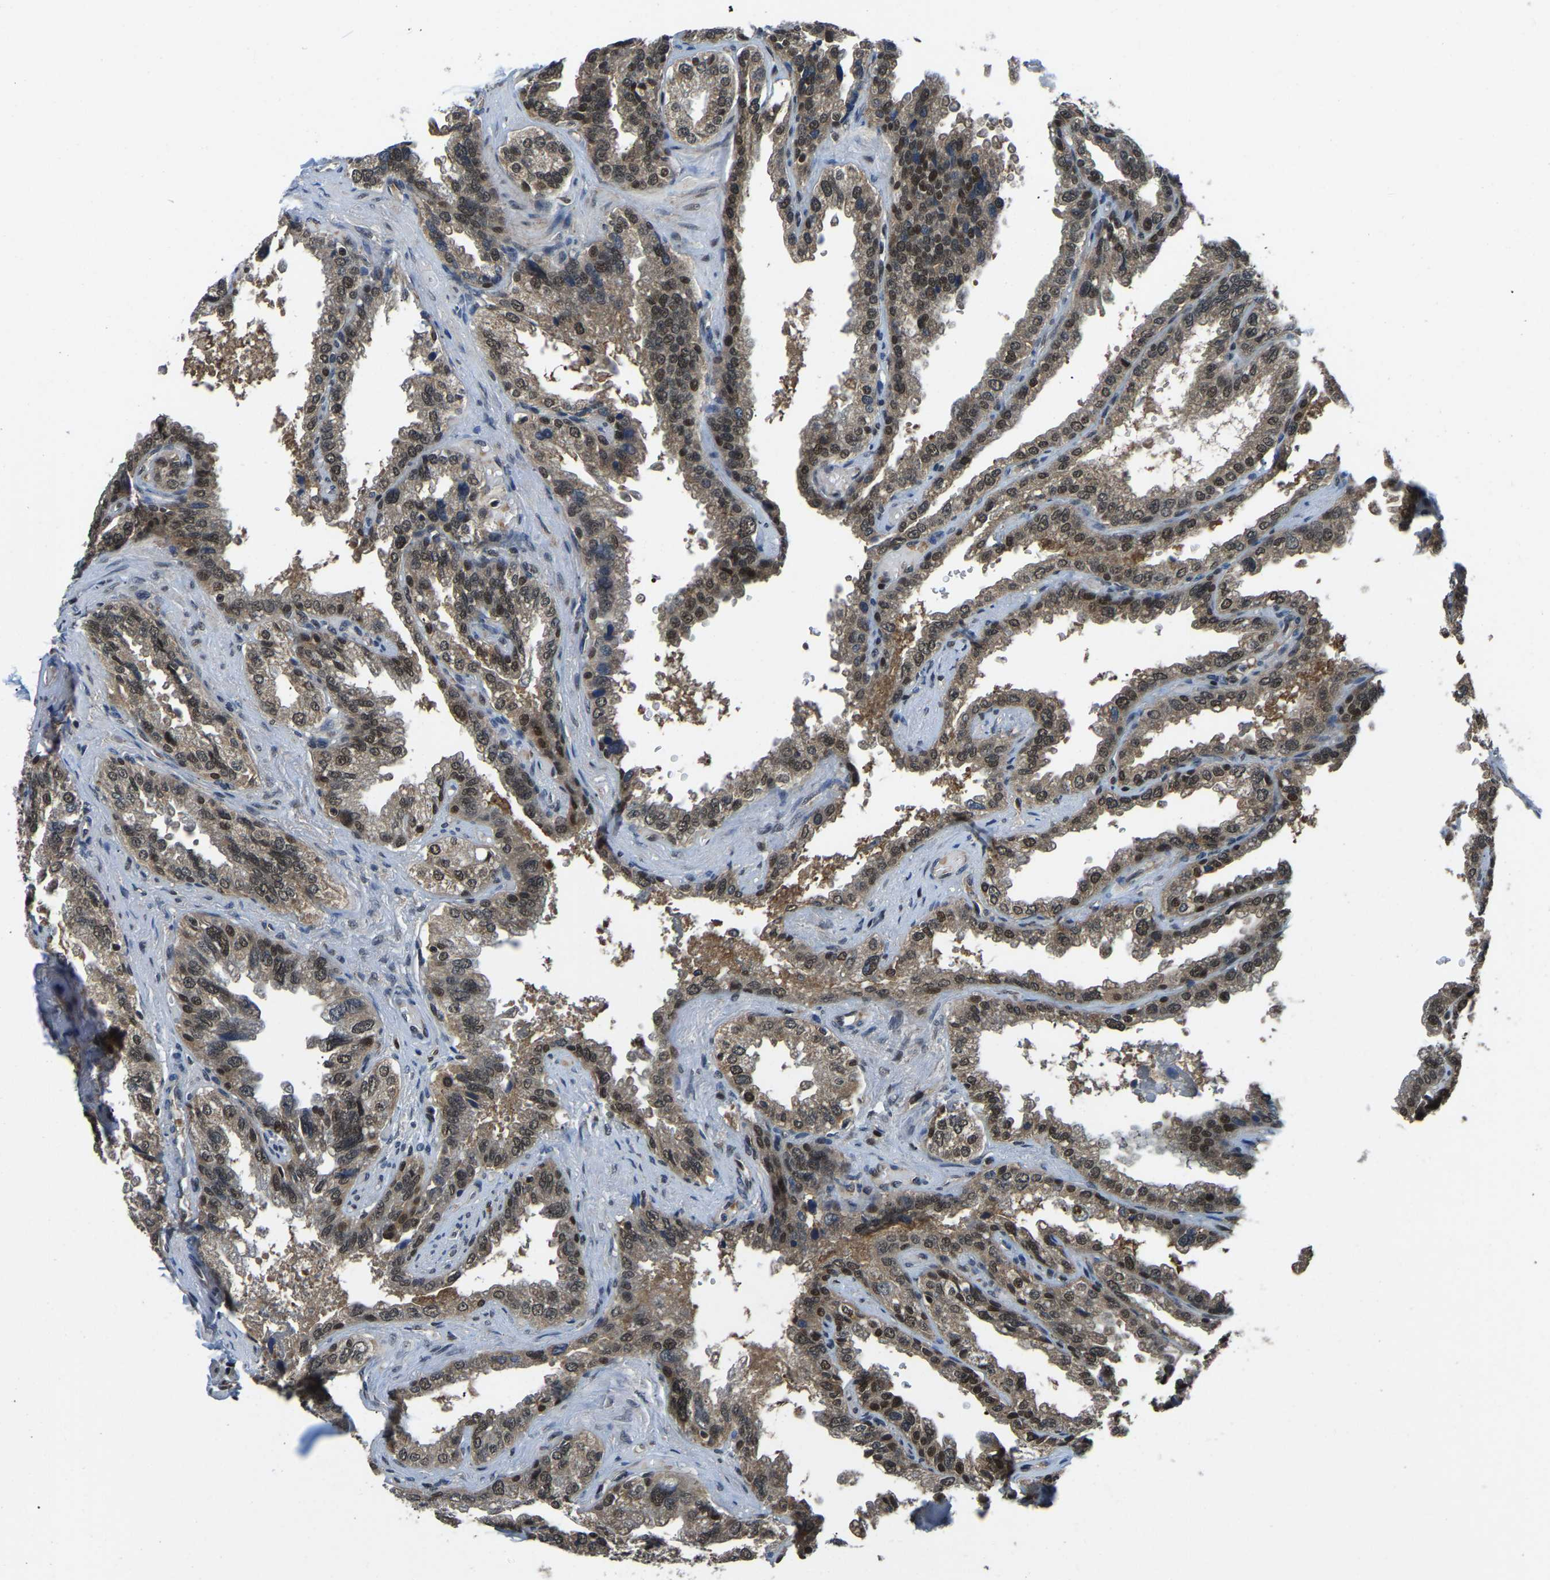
{"staining": {"intensity": "moderate", "quantity": ">75%", "location": "cytoplasmic/membranous,nuclear"}, "tissue": "seminal vesicle", "cell_type": "Glandular cells", "image_type": "normal", "snomed": [{"axis": "morphology", "description": "Normal tissue, NOS"}, {"axis": "topography", "description": "Seminal veicle"}], "caption": "Human seminal vesicle stained with a brown dye shows moderate cytoplasmic/membranous,nuclear positive expression in approximately >75% of glandular cells.", "gene": "DFFA", "patient": {"sex": "male", "age": 68}}